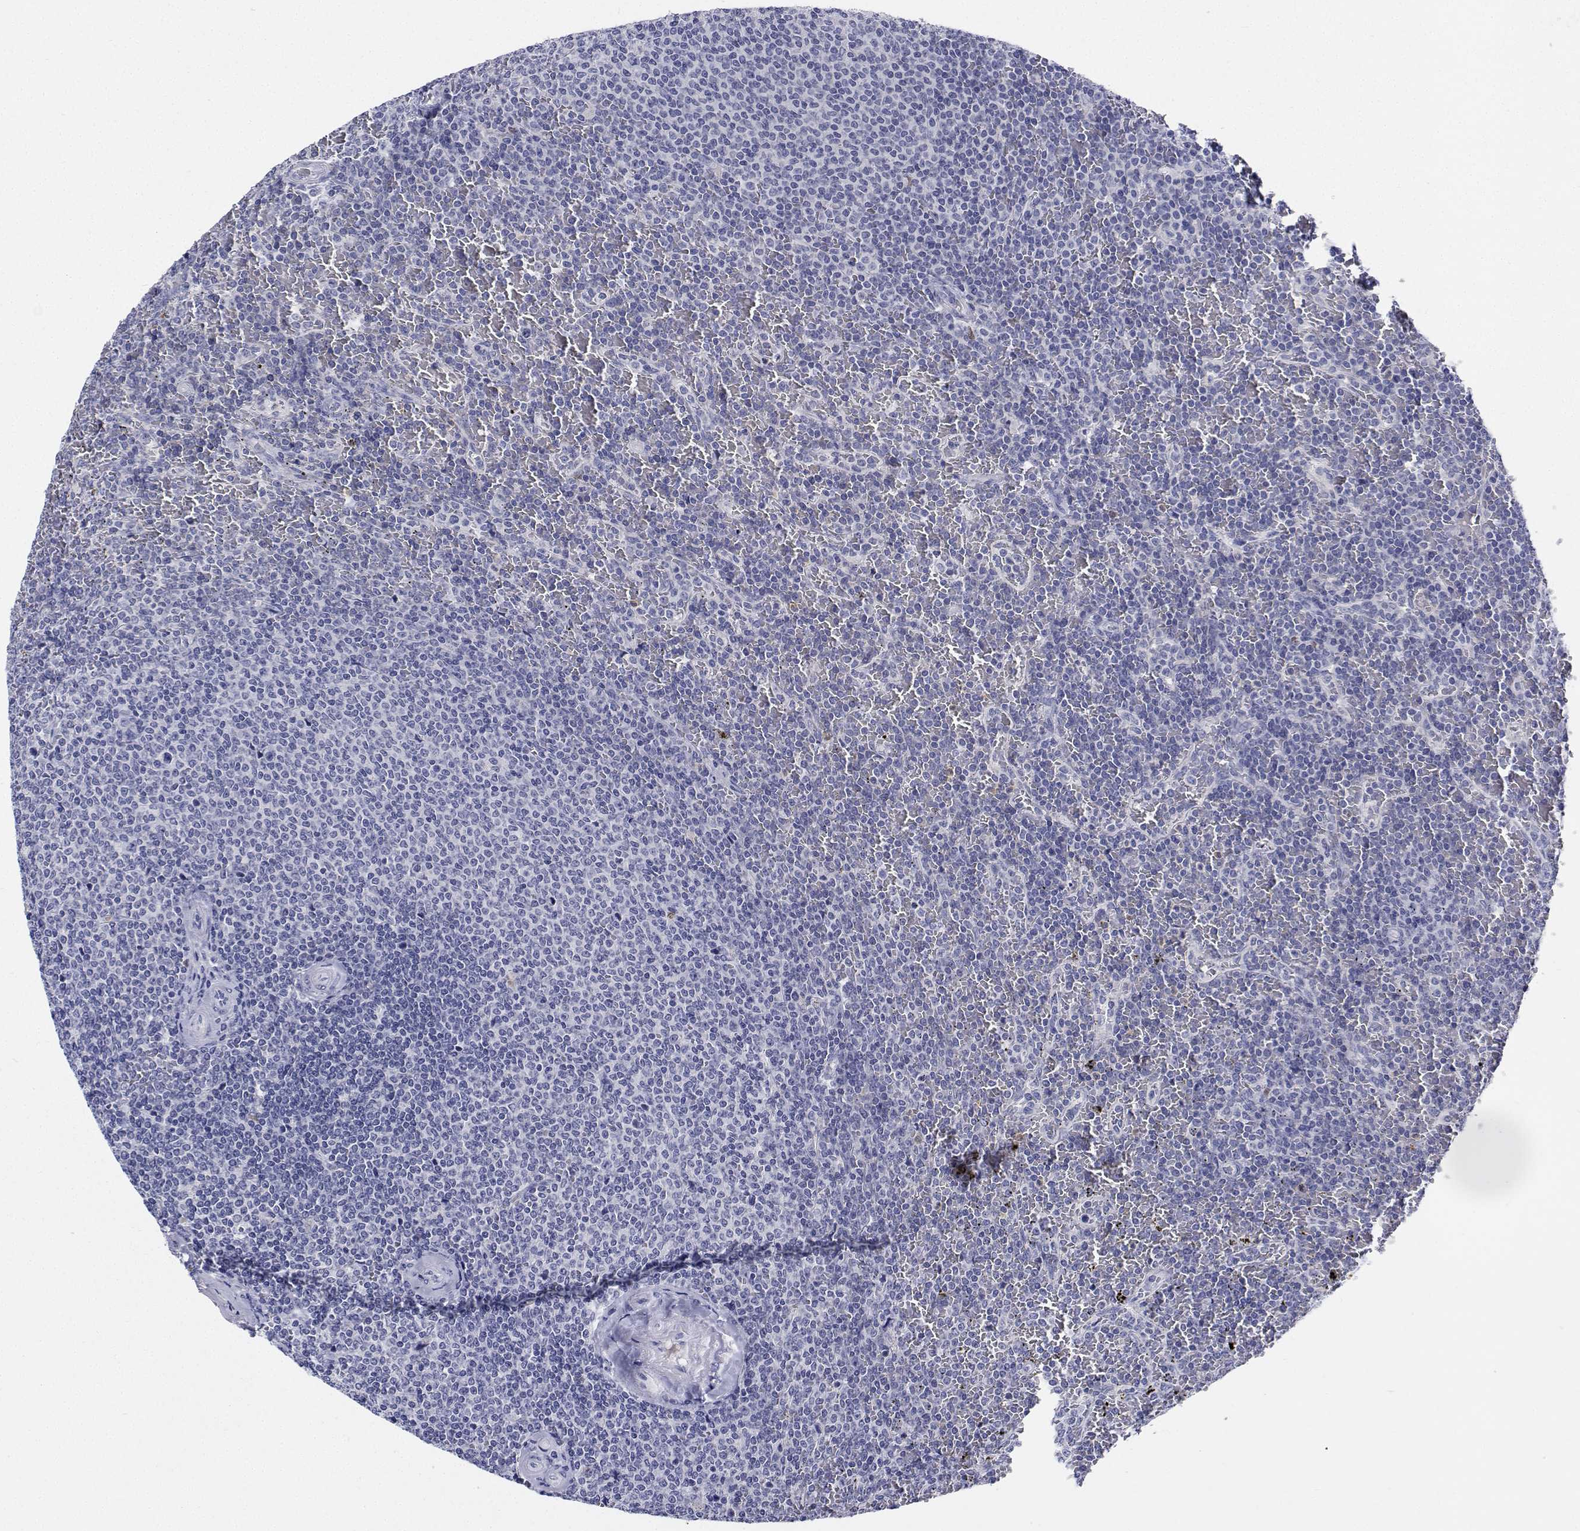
{"staining": {"intensity": "negative", "quantity": "none", "location": "none"}, "tissue": "lymphoma", "cell_type": "Tumor cells", "image_type": "cancer", "snomed": [{"axis": "morphology", "description": "Malignant lymphoma, non-Hodgkin's type, Low grade"}, {"axis": "topography", "description": "Spleen"}], "caption": "Malignant lymphoma, non-Hodgkin's type (low-grade) was stained to show a protein in brown. There is no significant positivity in tumor cells.", "gene": "PLXNA4", "patient": {"sex": "female", "age": 77}}